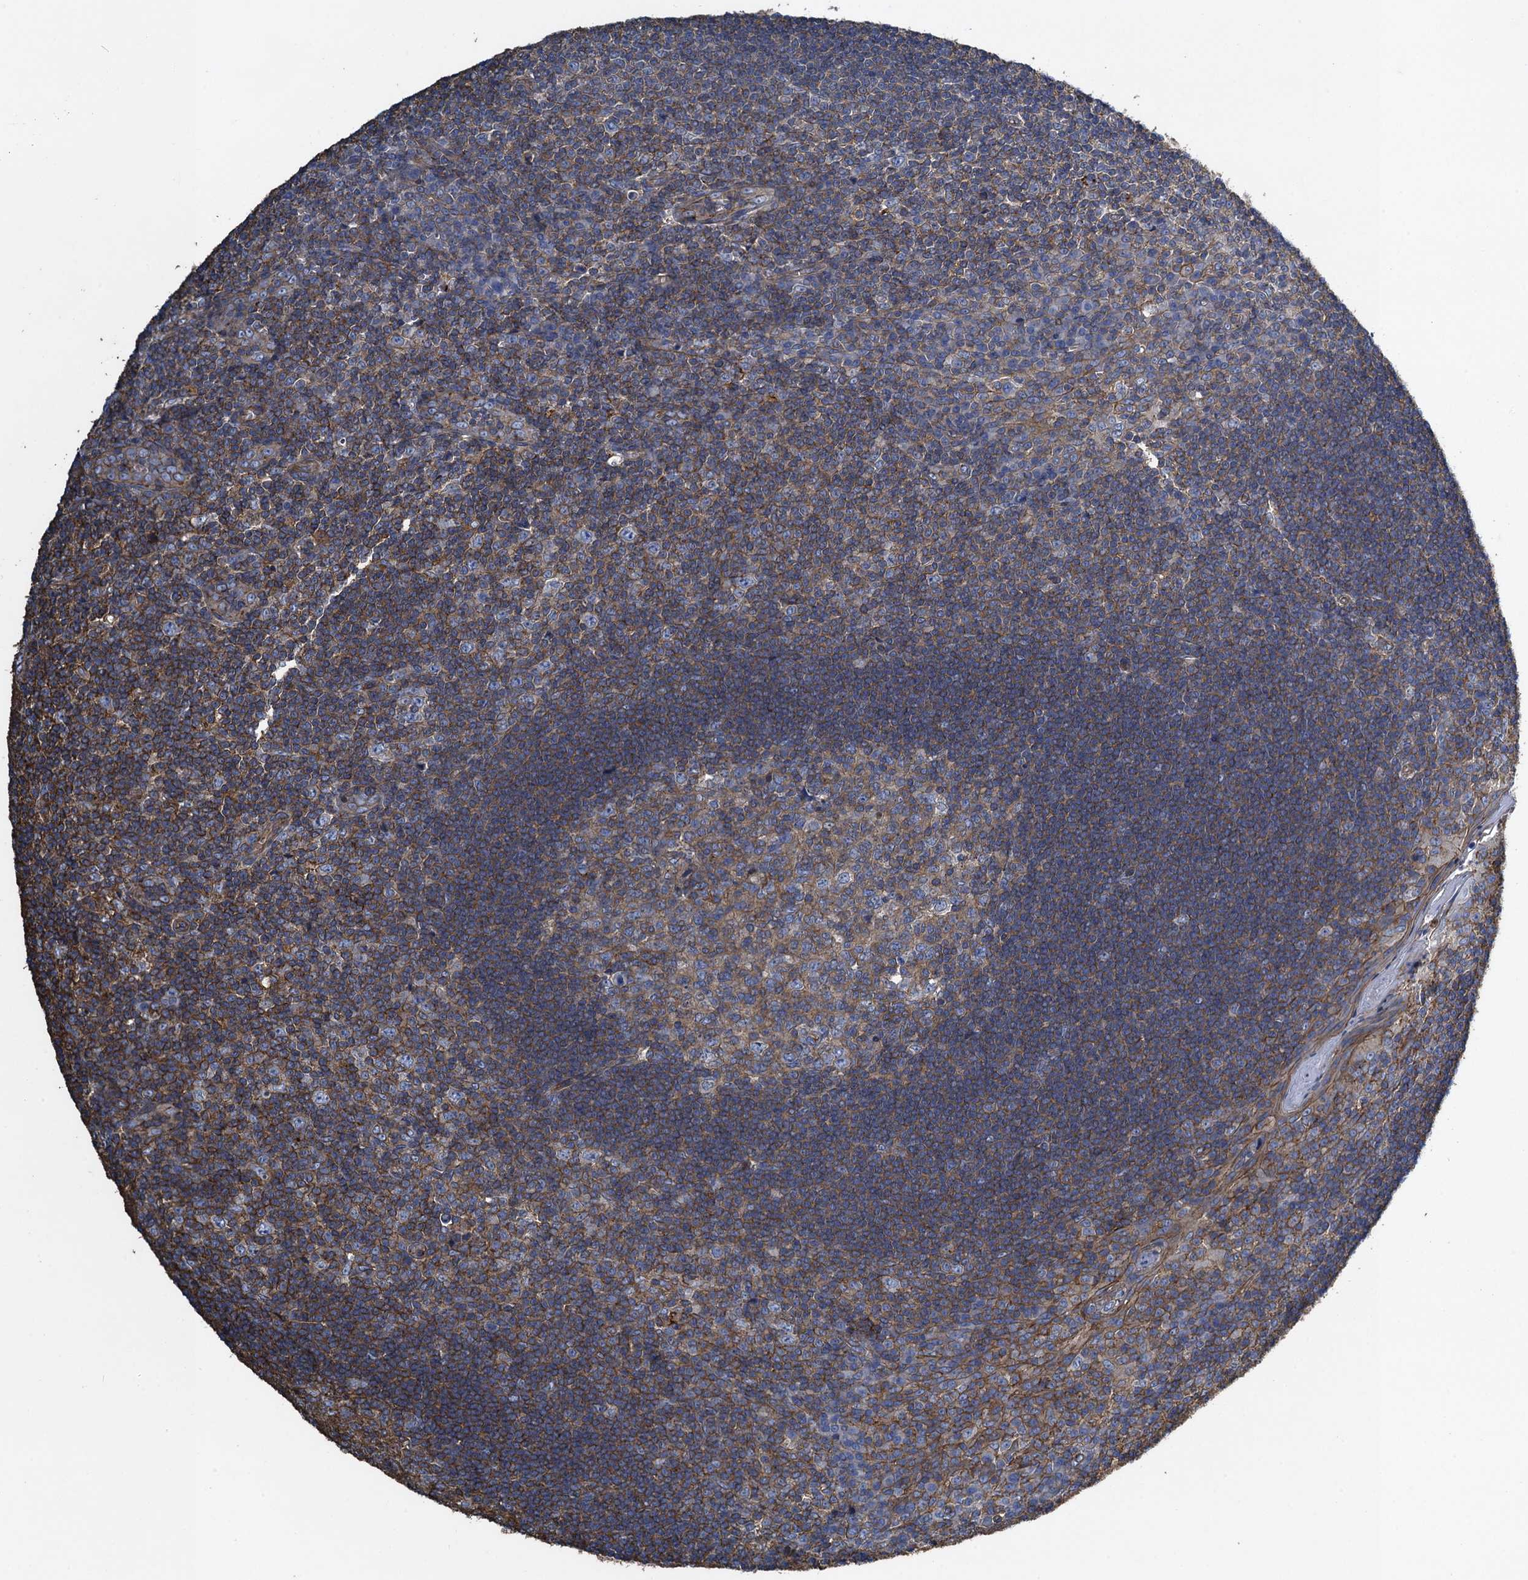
{"staining": {"intensity": "moderate", "quantity": "25%-75%", "location": "cytoplasmic/membranous"}, "tissue": "tonsil", "cell_type": "Germinal center cells", "image_type": "normal", "snomed": [{"axis": "morphology", "description": "Normal tissue, NOS"}, {"axis": "topography", "description": "Tonsil"}], "caption": "High-magnification brightfield microscopy of benign tonsil stained with DAB (3,3'-diaminobenzidine) (brown) and counterstained with hematoxylin (blue). germinal center cells exhibit moderate cytoplasmic/membranous positivity is present in approximately25%-75% of cells. The protein is stained brown, and the nuclei are stained in blue (DAB IHC with brightfield microscopy, high magnification).", "gene": "PROSER2", "patient": {"sex": "male", "age": 27}}